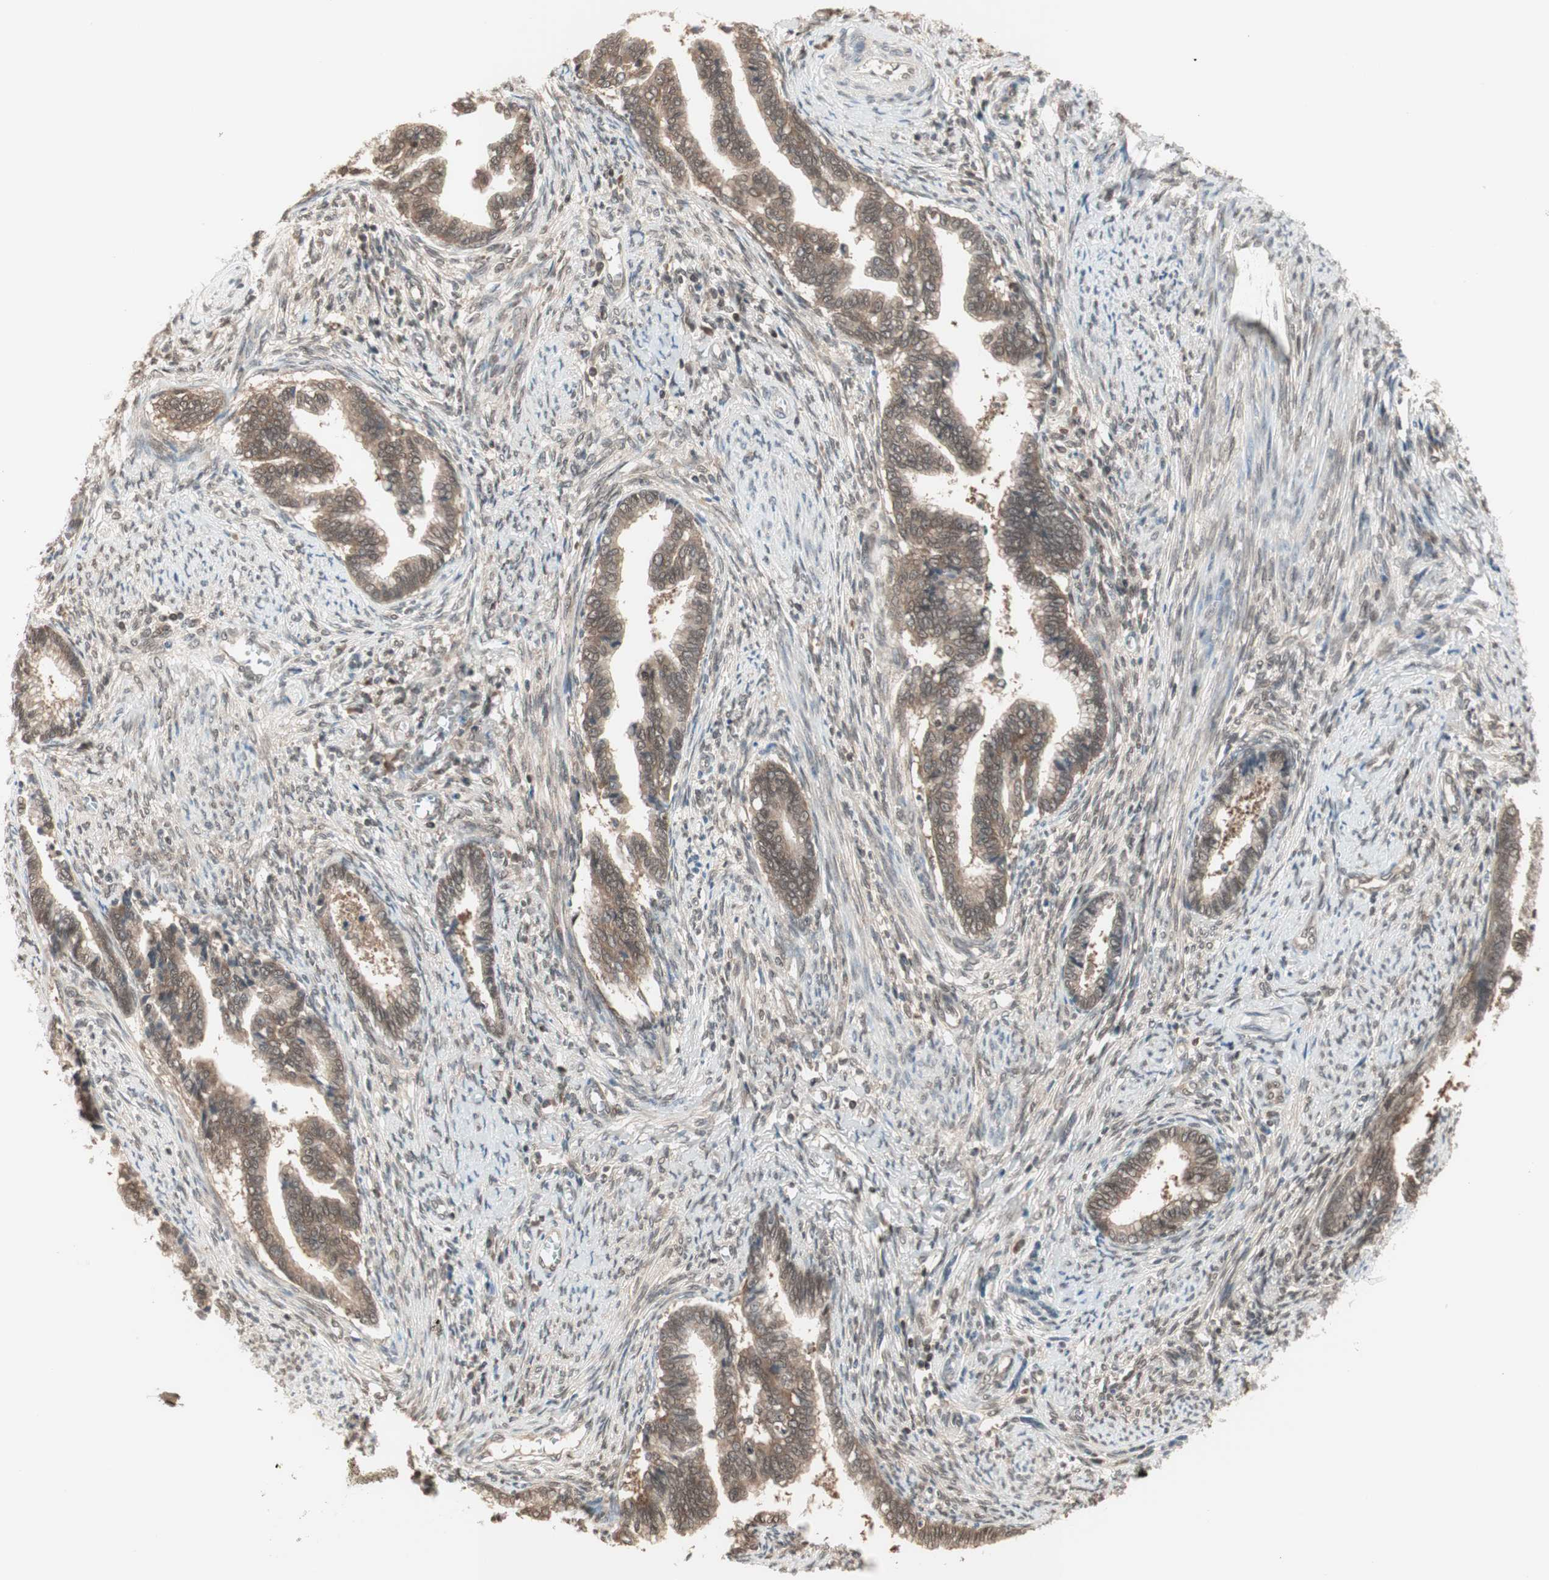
{"staining": {"intensity": "moderate", "quantity": ">75%", "location": "cytoplasmic/membranous"}, "tissue": "cervical cancer", "cell_type": "Tumor cells", "image_type": "cancer", "snomed": [{"axis": "morphology", "description": "Adenocarcinoma, NOS"}, {"axis": "topography", "description": "Cervix"}], "caption": "Immunohistochemical staining of human adenocarcinoma (cervical) displays medium levels of moderate cytoplasmic/membranous positivity in approximately >75% of tumor cells.", "gene": "UBE2I", "patient": {"sex": "female", "age": 44}}